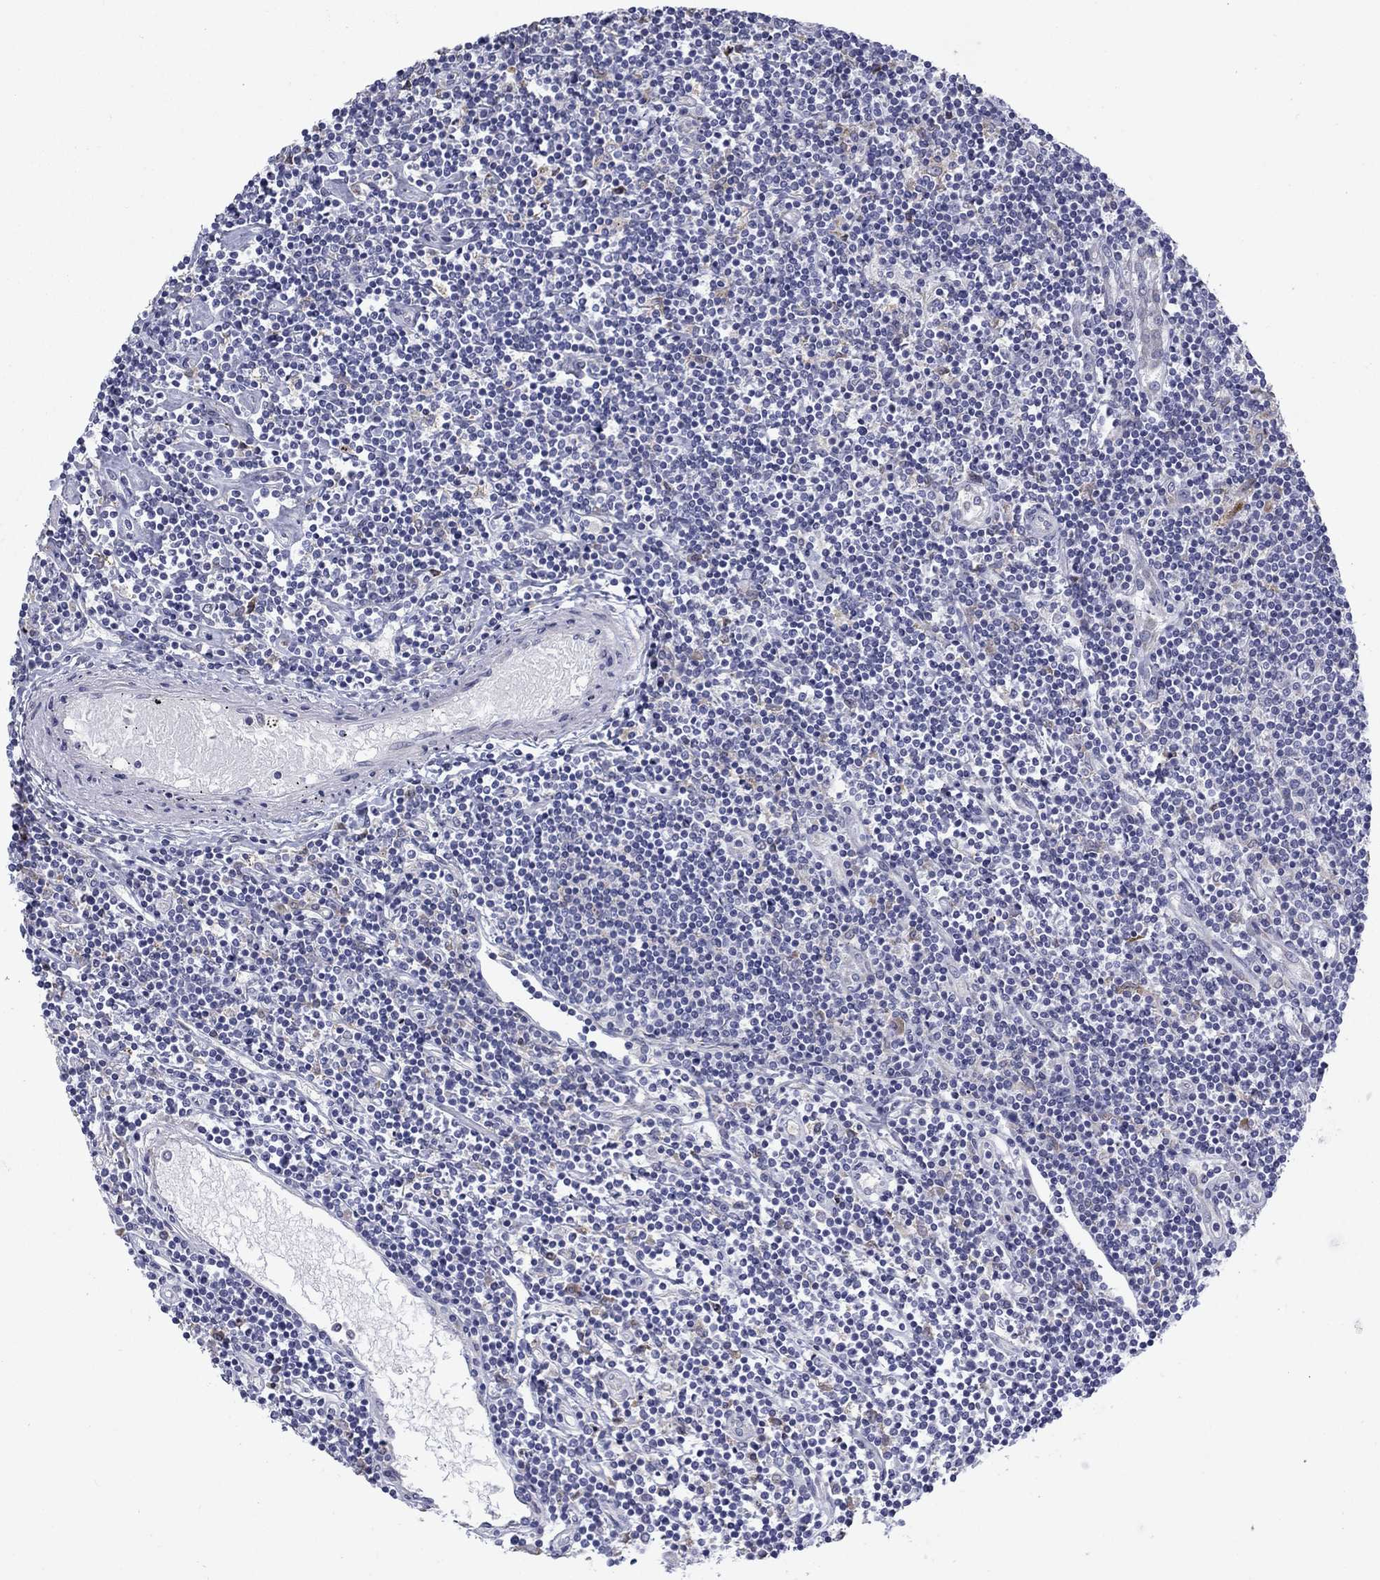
{"staining": {"intensity": "negative", "quantity": "none", "location": "none"}, "tissue": "lymphoma", "cell_type": "Tumor cells", "image_type": "cancer", "snomed": [{"axis": "morphology", "description": "Hodgkin's disease, NOS"}, {"axis": "topography", "description": "Lymph node"}], "caption": "High power microscopy image of an immunohistochemistry (IHC) micrograph of Hodgkin's disease, revealing no significant staining in tumor cells. (DAB (3,3'-diaminobenzidine) immunohistochemistry visualized using brightfield microscopy, high magnification).", "gene": "TMPRSS11A", "patient": {"sex": "male", "age": 40}}